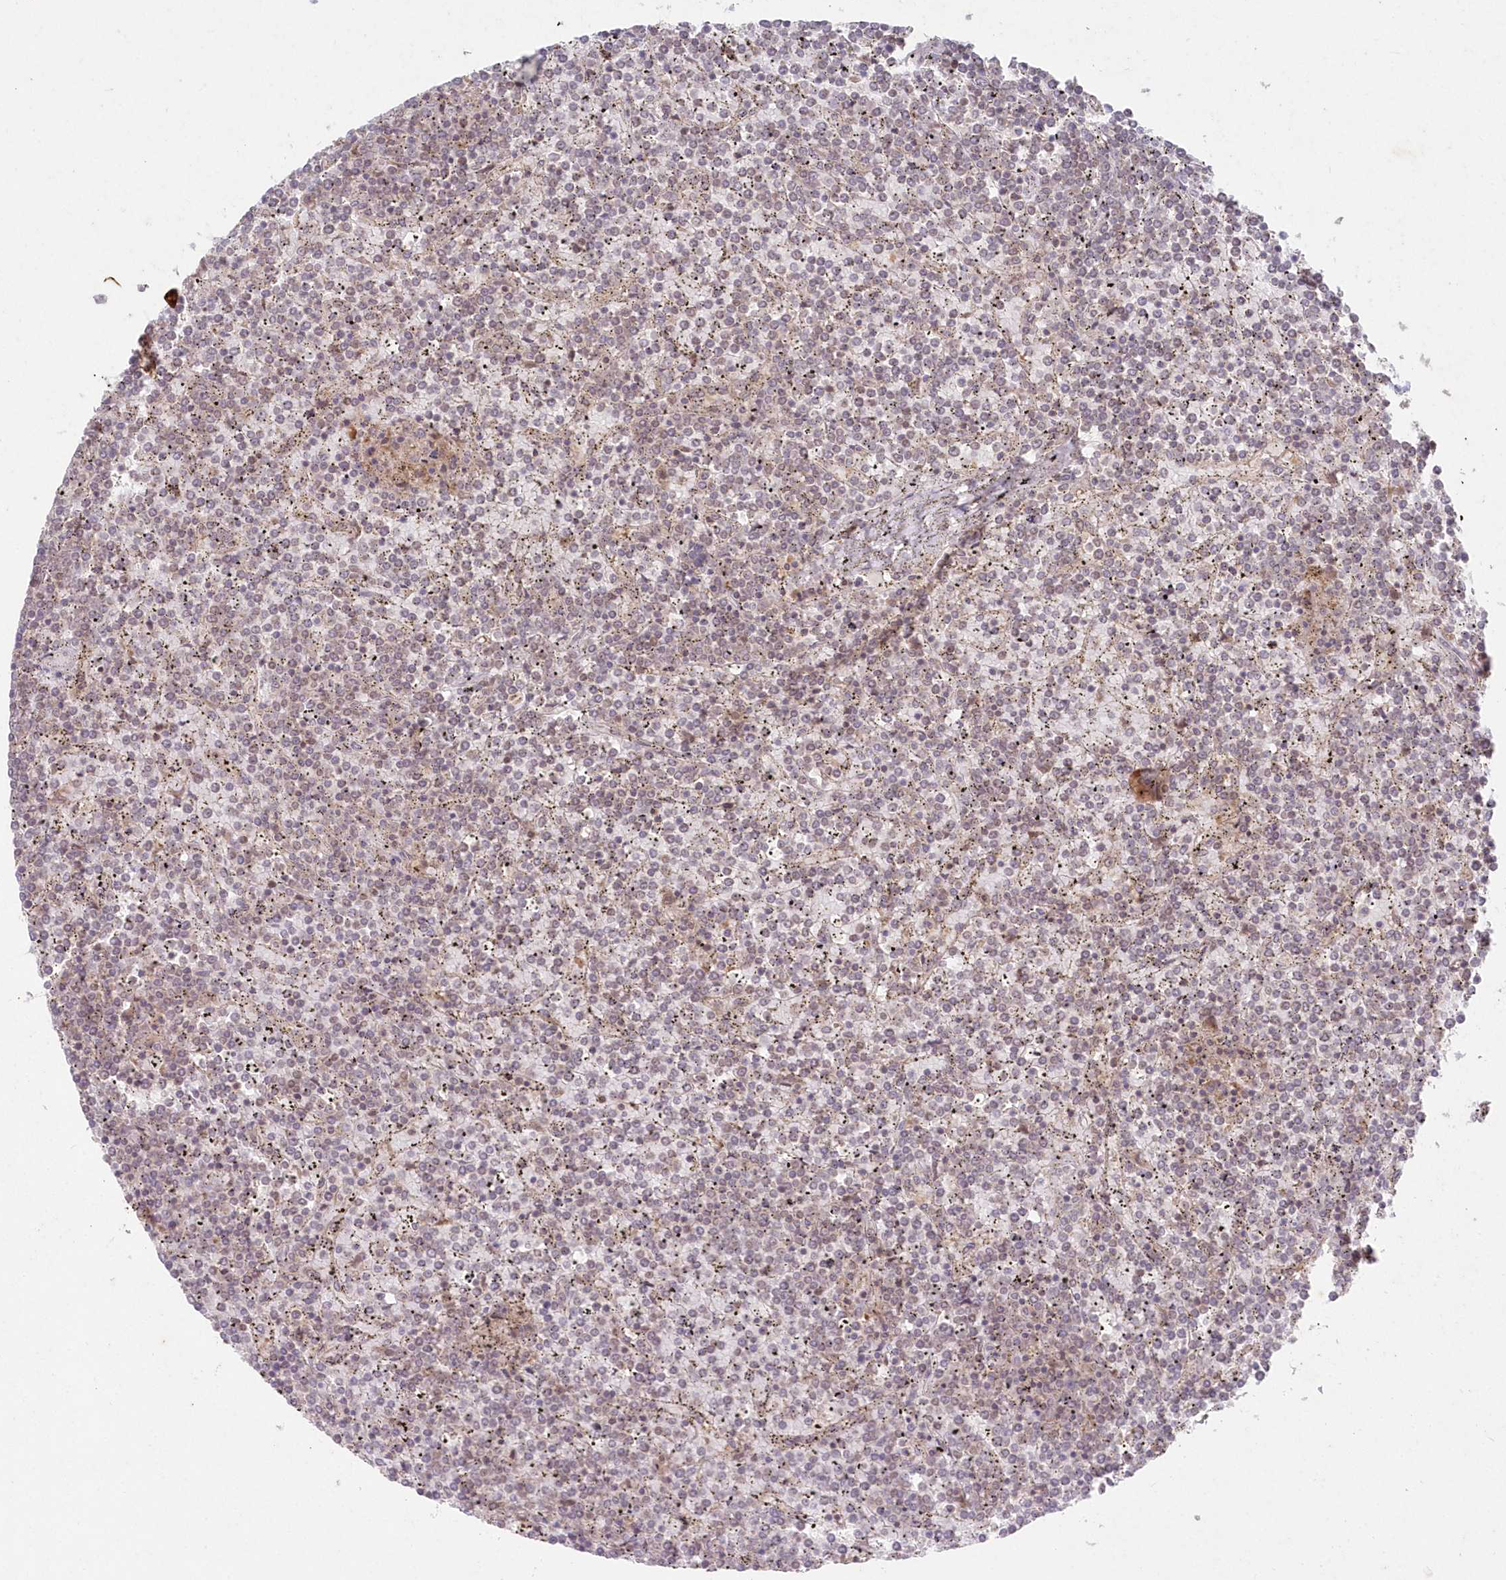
{"staining": {"intensity": "weak", "quantity": "25%-75%", "location": "nuclear"}, "tissue": "lymphoma", "cell_type": "Tumor cells", "image_type": "cancer", "snomed": [{"axis": "morphology", "description": "Malignant lymphoma, non-Hodgkin's type, Low grade"}, {"axis": "topography", "description": "Spleen"}], "caption": "Low-grade malignant lymphoma, non-Hodgkin's type was stained to show a protein in brown. There is low levels of weak nuclear staining in about 25%-75% of tumor cells.", "gene": "ASCC1", "patient": {"sex": "female", "age": 19}}